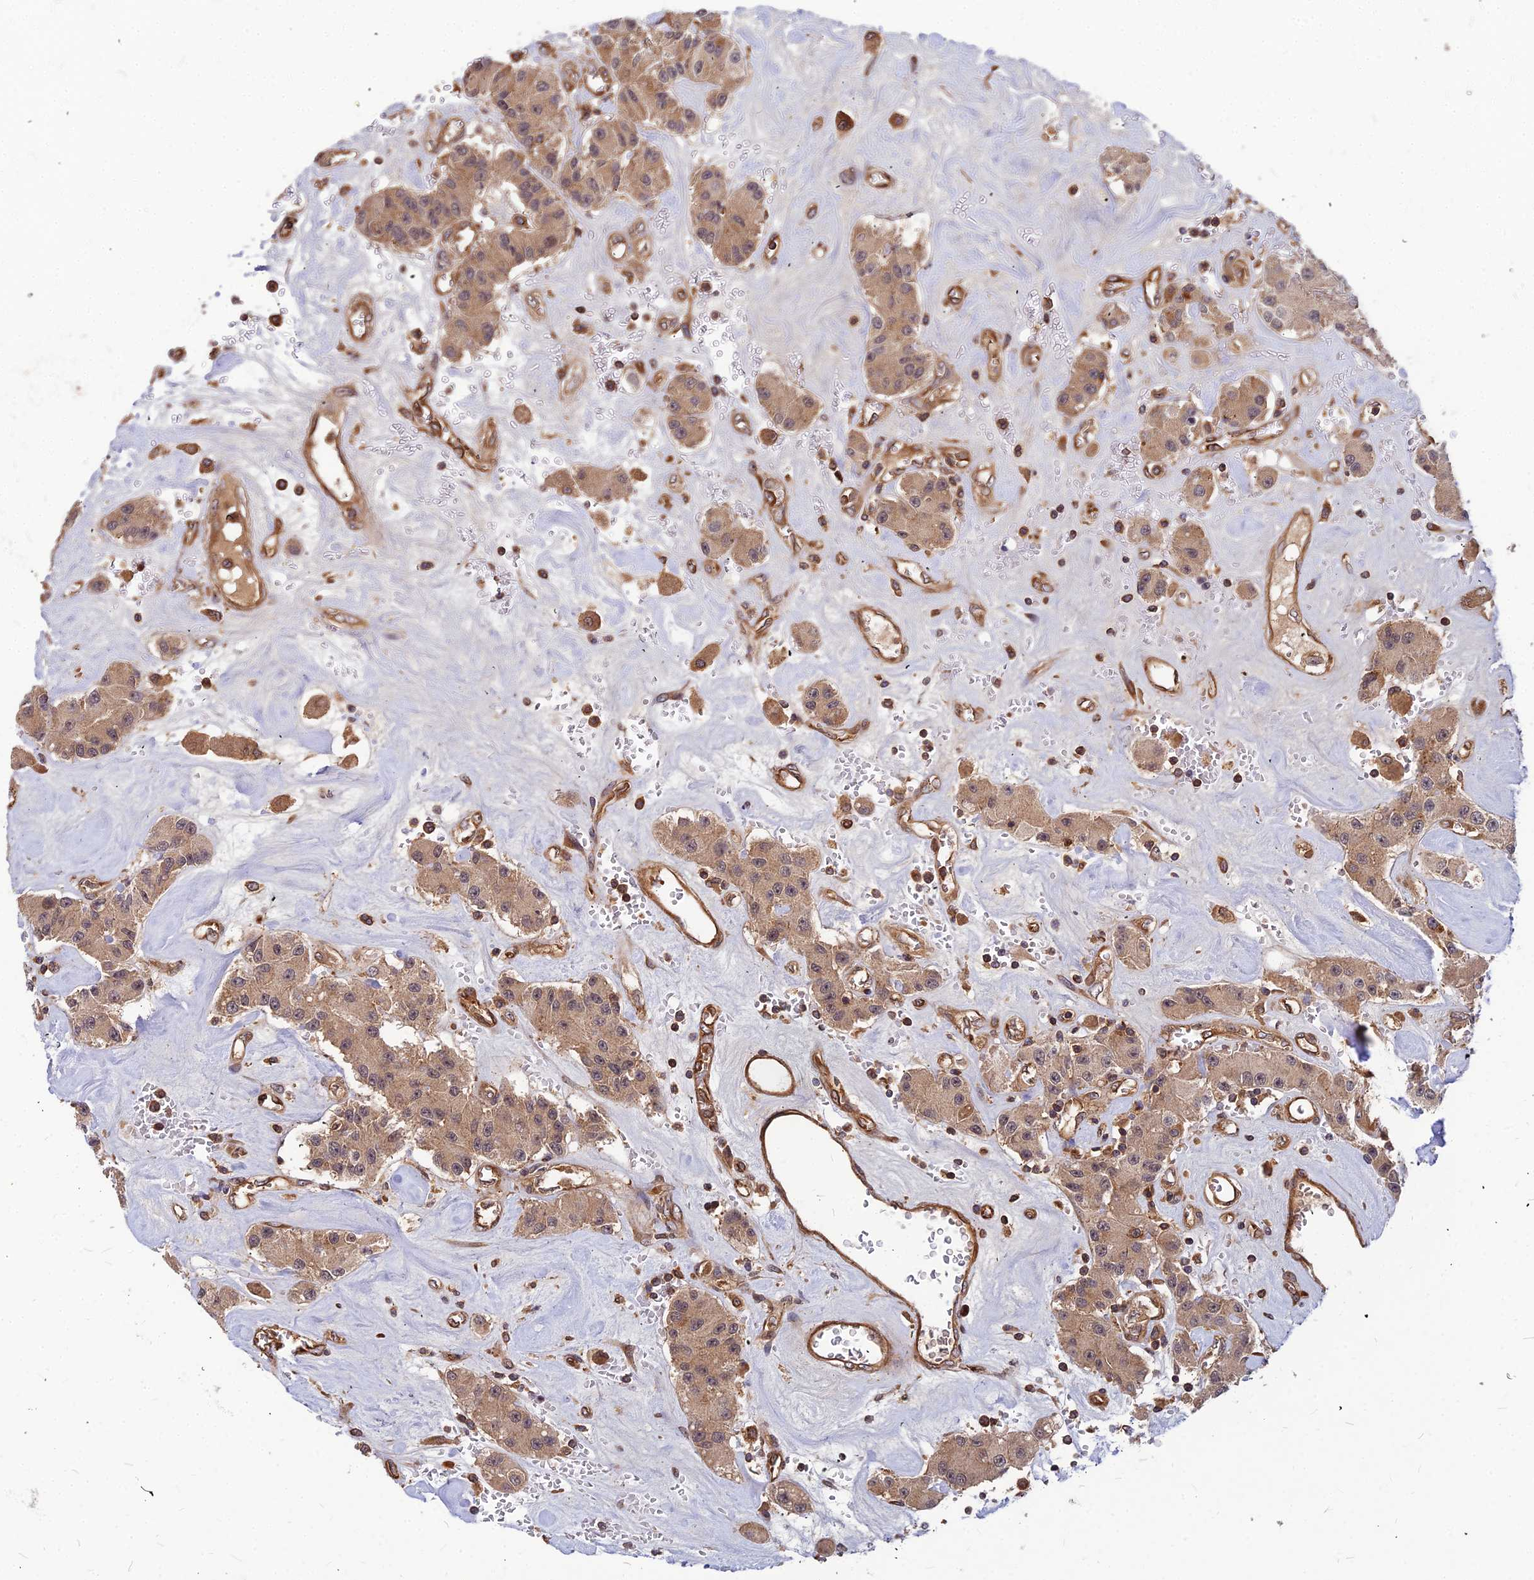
{"staining": {"intensity": "weak", "quantity": ">75%", "location": "cytoplasmic/membranous"}, "tissue": "carcinoid", "cell_type": "Tumor cells", "image_type": "cancer", "snomed": [{"axis": "morphology", "description": "Carcinoid, malignant, NOS"}, {"axis": "topography", "description": "Pancreas"}], "caption": "Carcinoid (malignant) tissue reveals weak cytoplasmic/membranous expression in approximately >75% of tumor cells, visualized by immunohistochemistry. The protein is stained brown, and the nuclei are stained in blue (DAB IHC with brightfield microscopy, high magnification).", "gene": "ZNF467", "patient": {"sex": "male", "age": 41}}